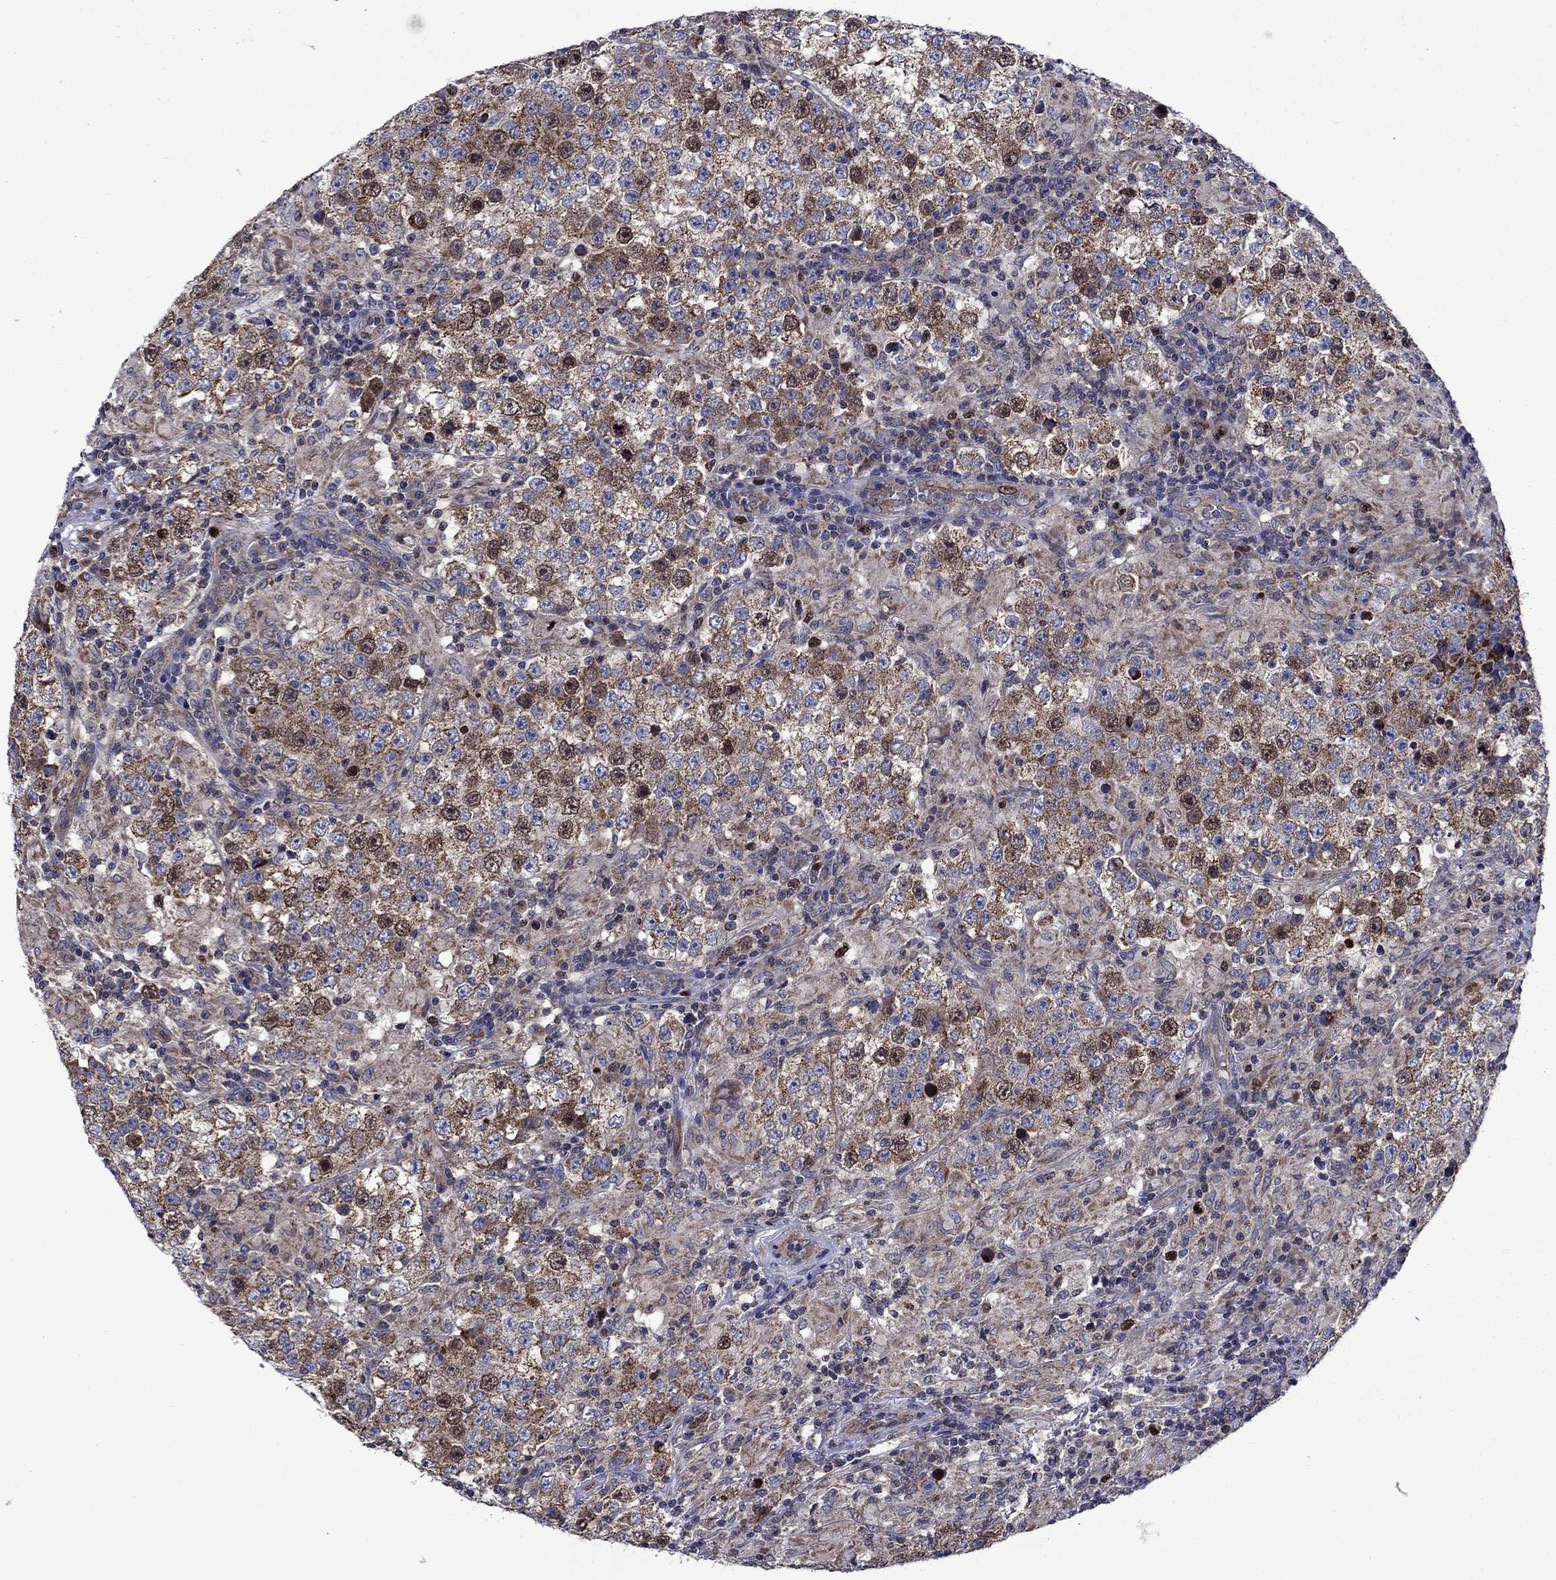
{"staining": {"intensity": "moderate", "quantity": "<25%", "location": "cytoplasmic/membranous"}, "tissue": "testis cancer", "cell_type": "Tumor cells", "image_type": "cancer", "snomed": [{"axis": "morphology", "description": "Seminoma, NOS"}, {"axis": "morphology", "description": "Carcinoma, Embryonal, NOS"}, {"axis": "topography", "description": "Testis"}], "caption": "IHC photomicrograph of neoplastic tissue: human testis cancer stained using immunohistochemistry (IHC) displays low levels of moderate protein expression localized specifically in the cytoplasmic/membranous of tumor cells, appearing as a cytoplasmic/membranous brown color.", "gene": "KIF22", "patient": {"sex": "male", "age": 41}}